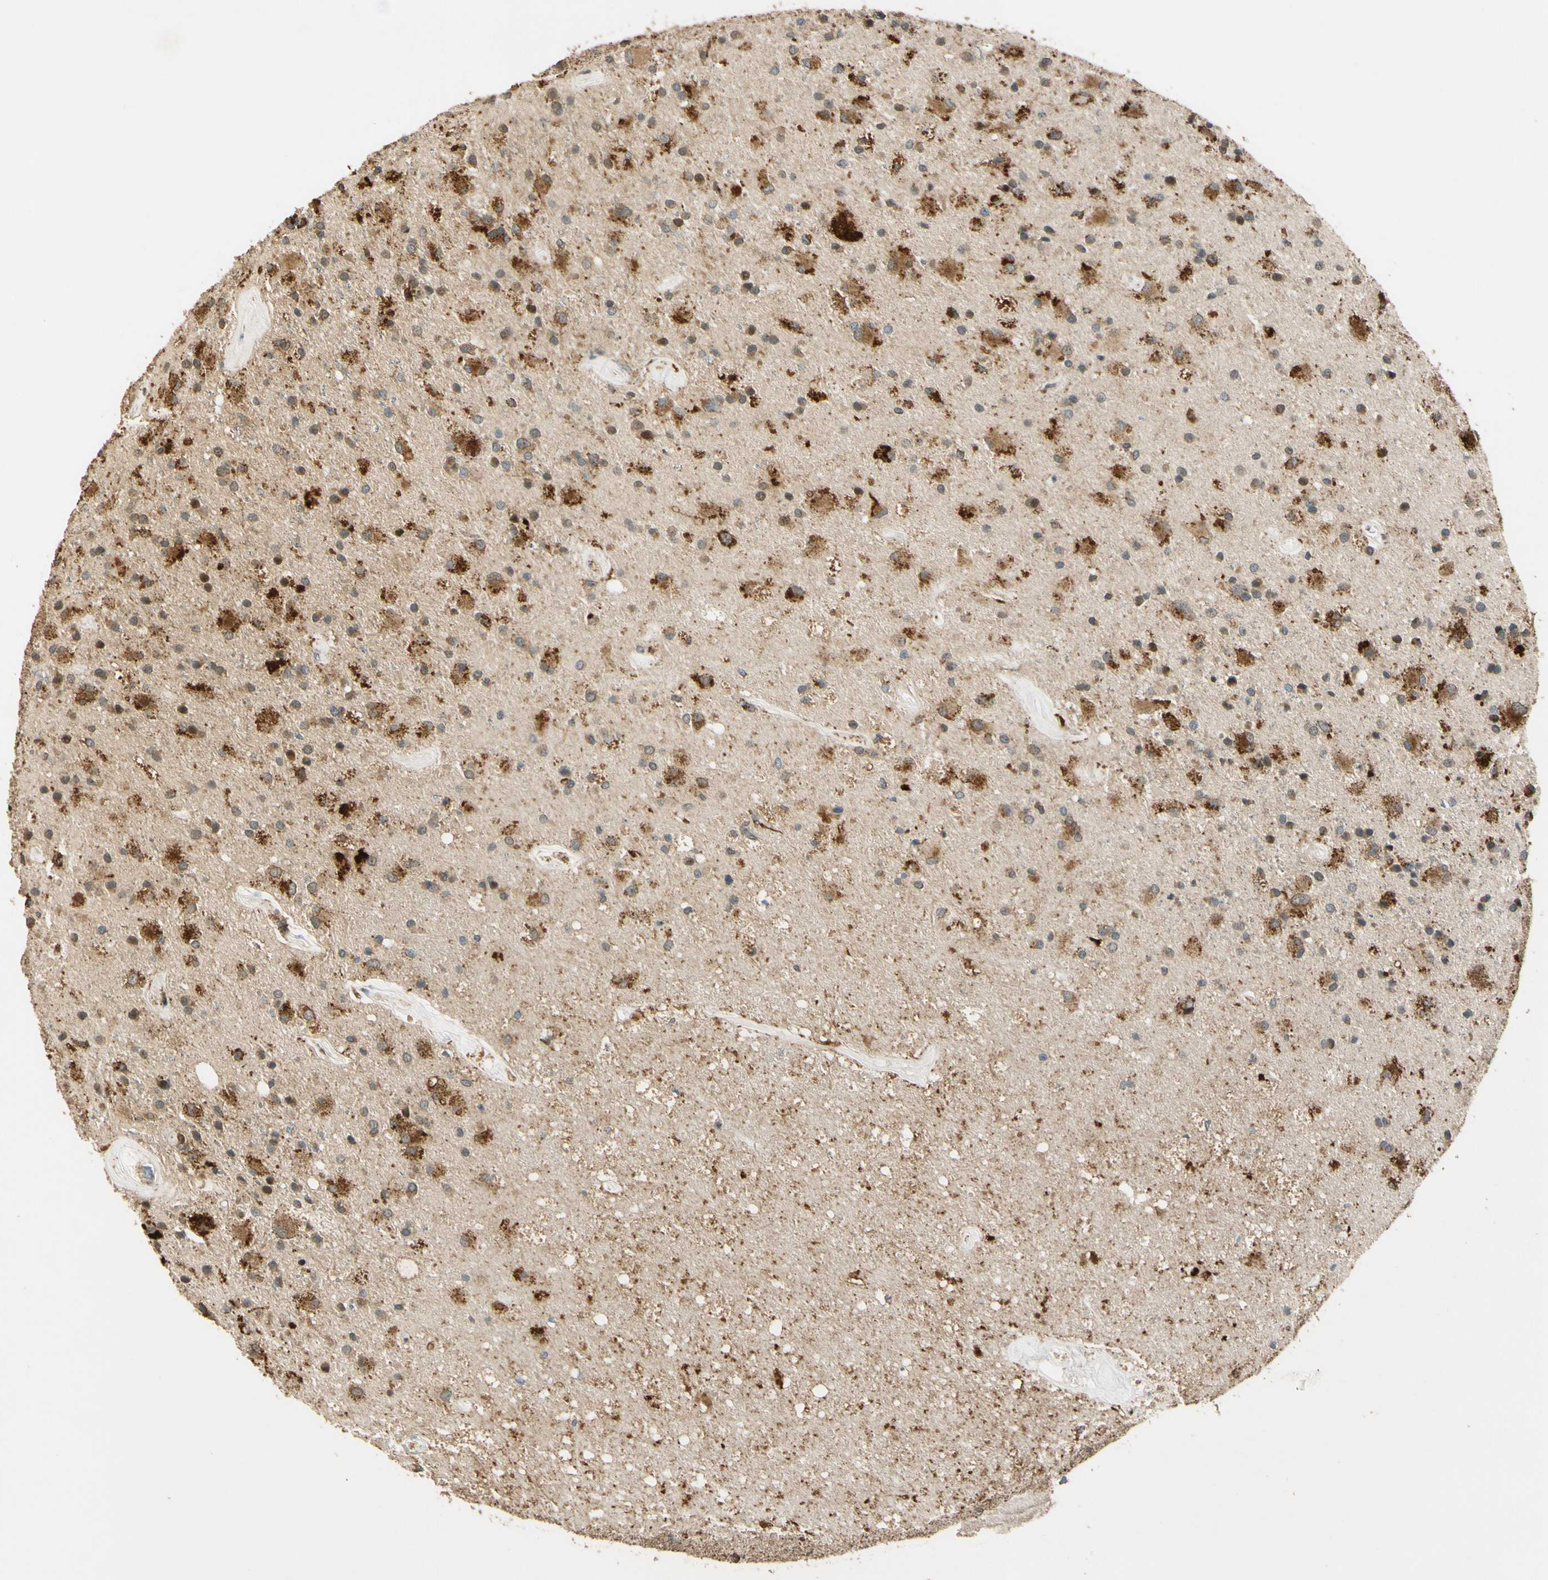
{"staining": {"intensity": "strong", "quantity": ">75%", "location": "cytoplasmic/membranous"}, "tissue": "glioma", "cell_type": "Tumor cells", "image_type": "cancer", "snomed": [{"axis": "morphology", "description": "Glioma, malignant, Low grade"}, {"axis": "topography", "description": "Brain"}], "caption": "DAB (3,3'-diaminobenzidine) immunohistochemical staining of human glioma exhibits strong cytoplasmic/membranous protein staining in about >75% of tumor cells.", "gene": "LAMTOR1", "patient": {"sex": "male", "age": 58}}